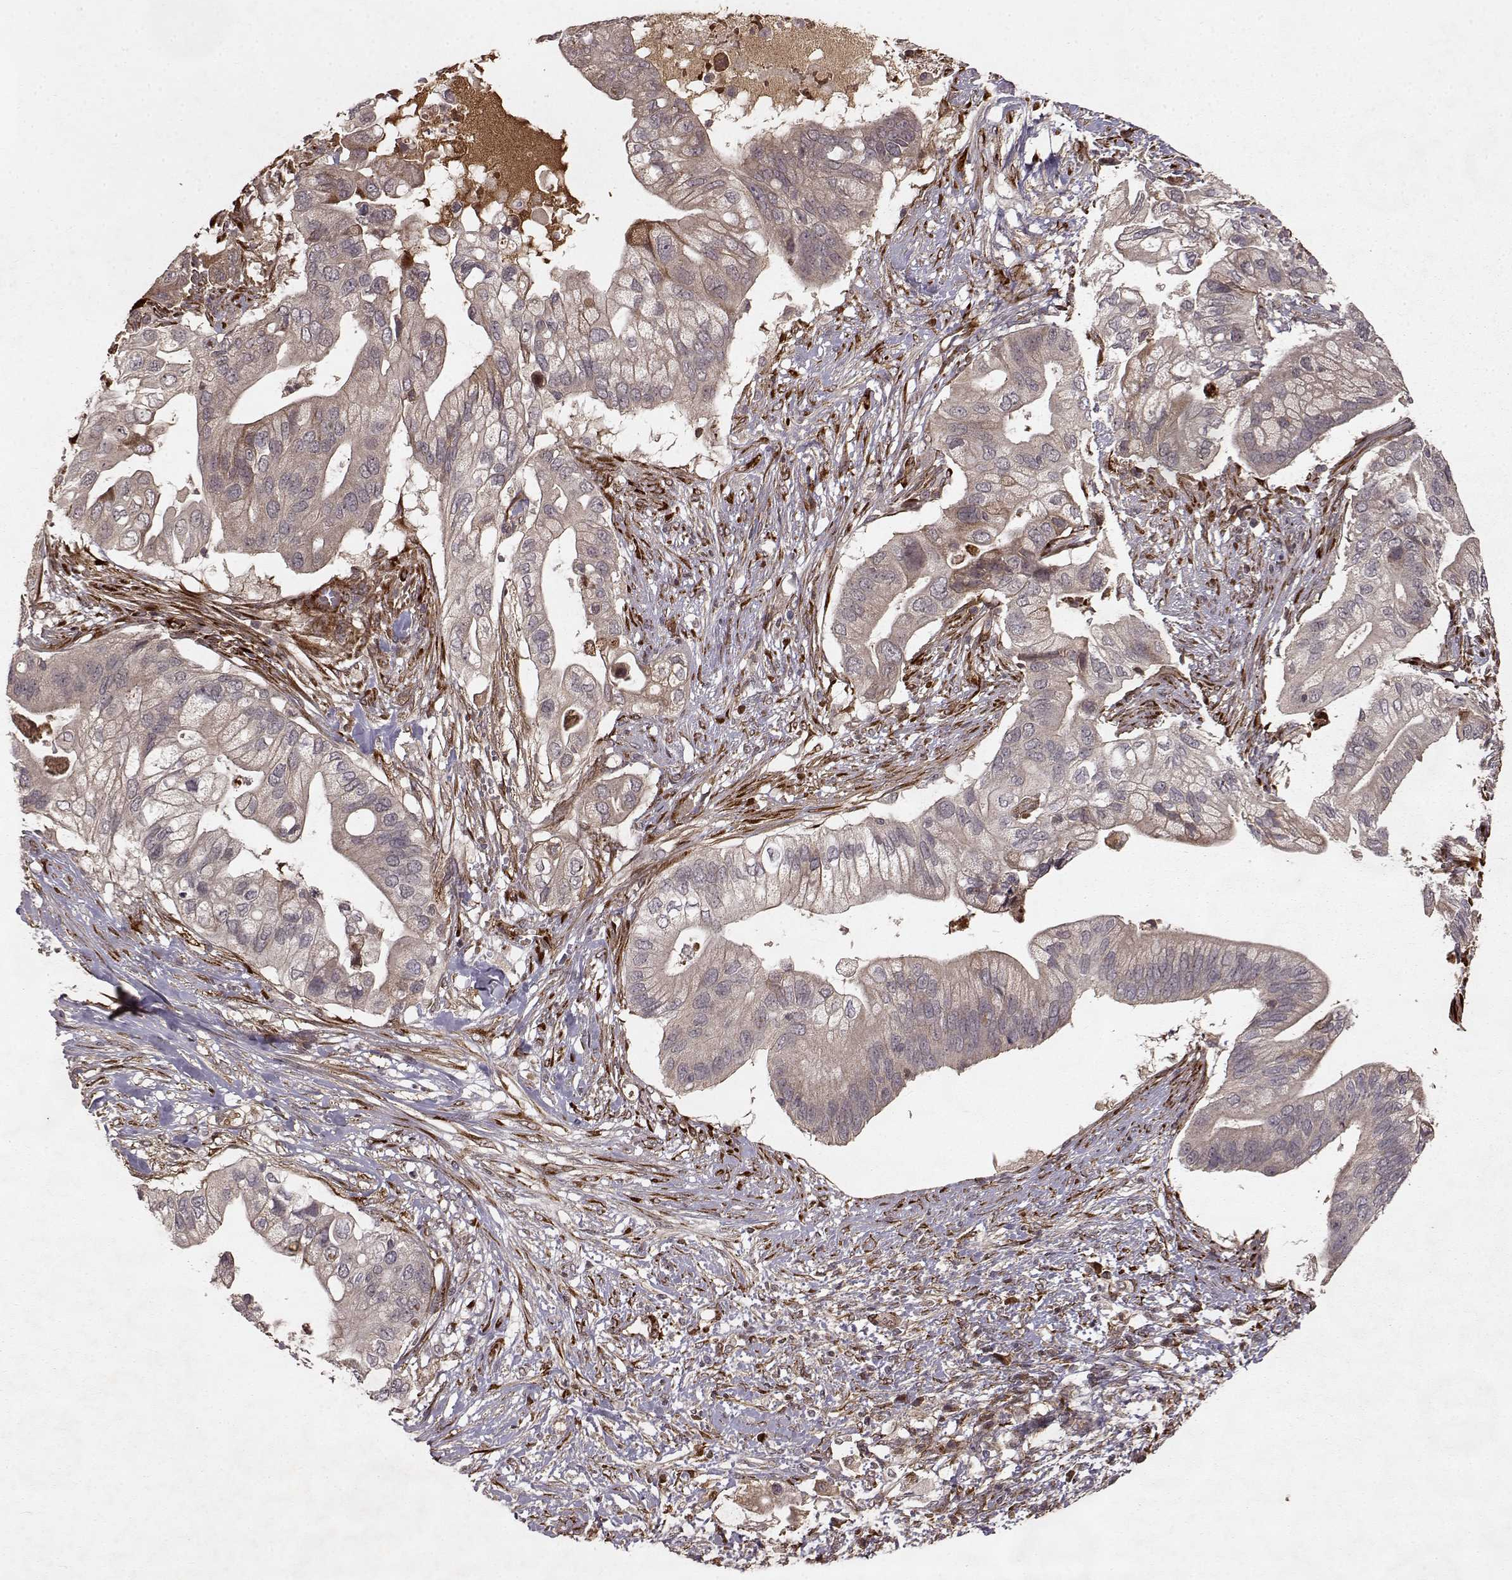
{"staining": {"intensity": "weak", "quantity": "<25%", "location": "cytoplasmic/membranous"}, "tissue": "pancreatic cancer", "cell_type": "Tumor cells", "image_type": "cancer", "snomed": [{"axis": "morphology", "description": "Adenocarcinoma, NOS"}, {"axis": "topography", "description": "Pancreas"}], "caption": "Pancreatic cancer (adenocarcinoma) stained for a protein using immunohistochemistry reveals no positivity tumor cells.", "gene": "FSTL1", "patient": {"sex": "female", "age": 72}}